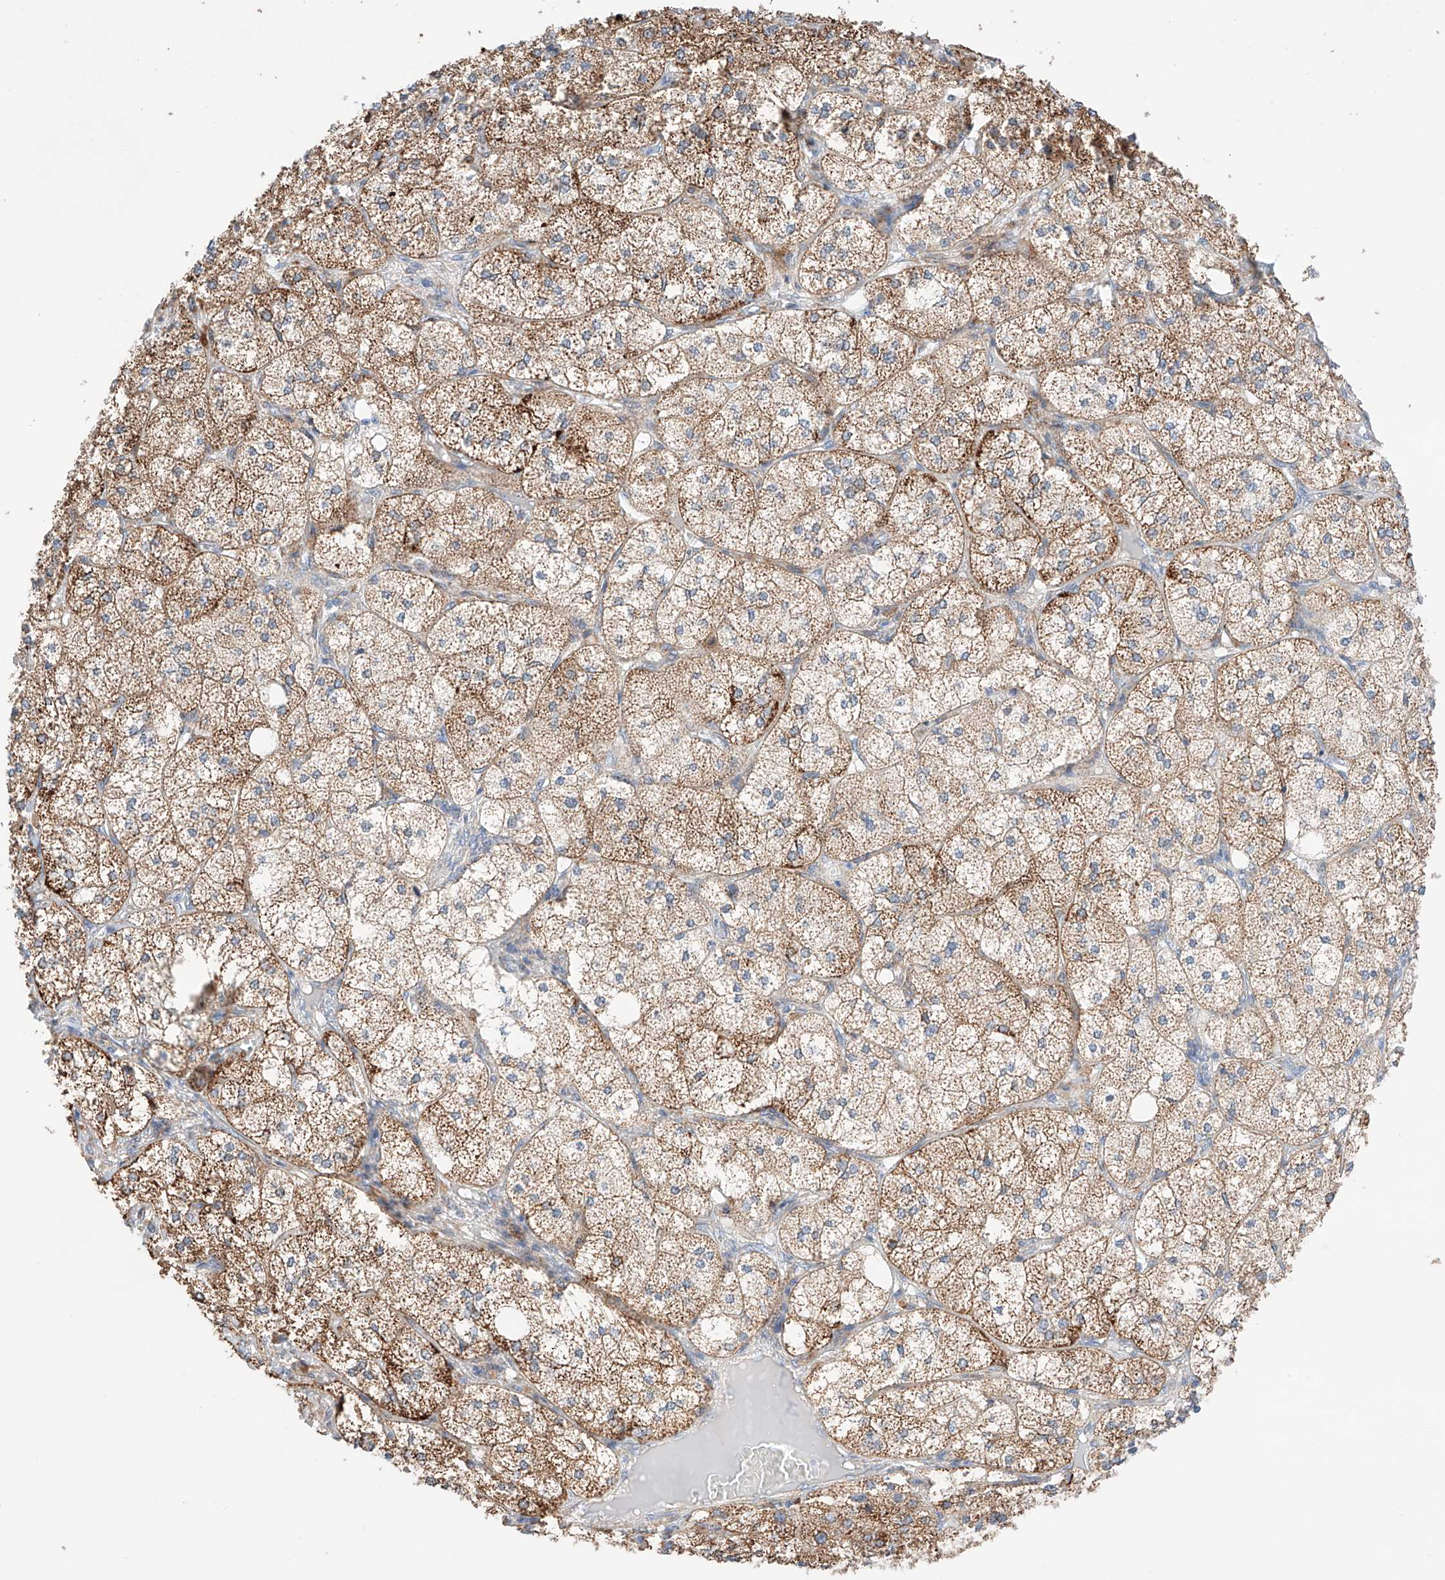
{"staining": {"intensity": "strong", "quantity": ">75%", "location": "cytoplasmic/membranous"}, "tissue": "adrenal gland", "cell_type": "Glandular cells", "image_type": "normal", "snomed": [{"axis": "morphology", "description": "Normal tissue, NOS"}, {"axis": "topography", "description": "Adrenal gland"}], "caption": "Immunohistochemical staining of benign human adrenal gland displays strong cytoplasmic/membranous protein expression in about >75% of glandular cells. (Brightfield microscopy of DAB IHC at high magnification).", "gene": "KTI12", "patient": {"sex": "female", "age": 61}}